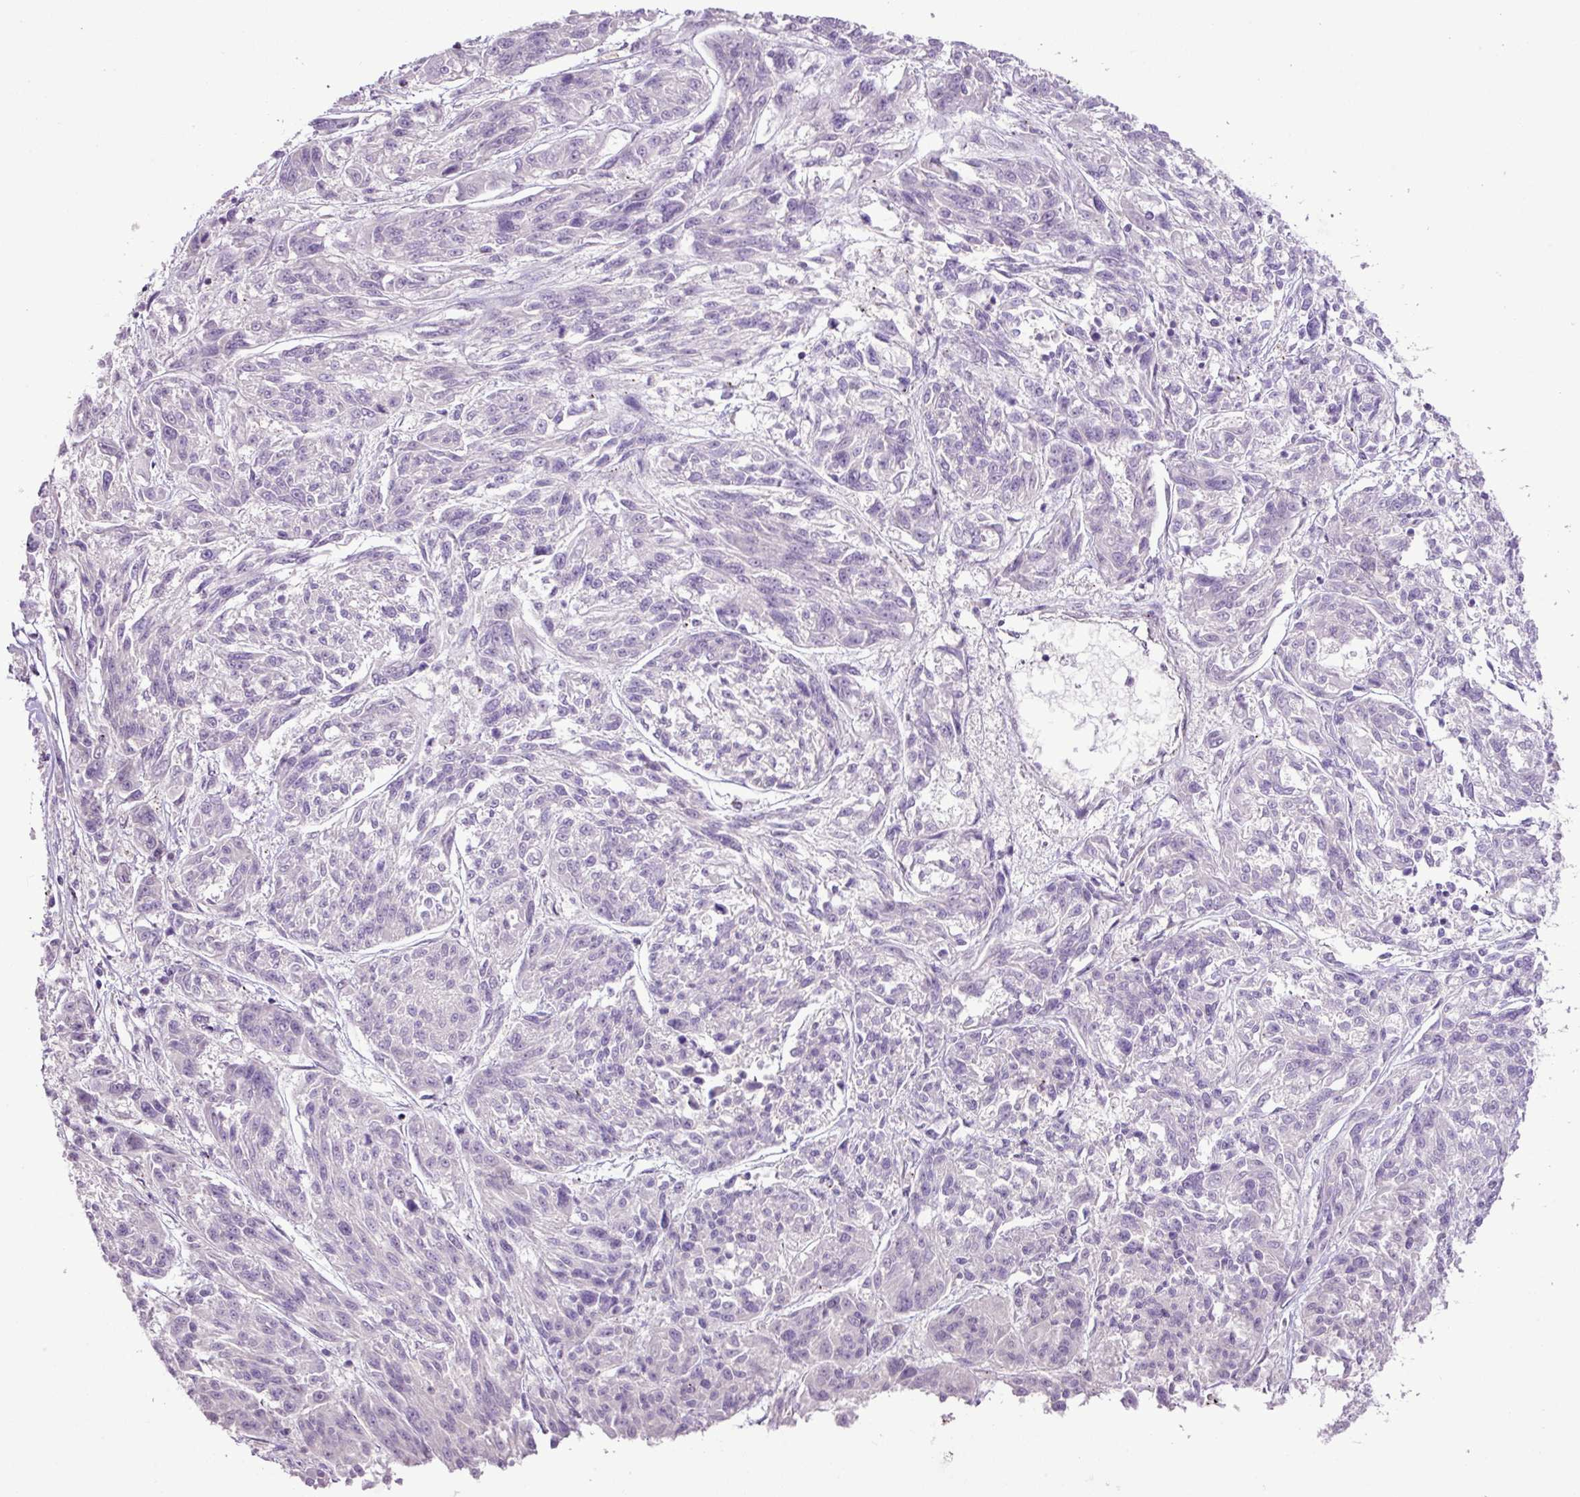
{"staining": {"intensity": "negative", "quantity": "none", "location": "none"}, "tissue": "melanoma", "cell_type": "Tumor cells", "image_type": "cancer", "snomed": [{"axis": "morphology", "description": "Malignant melanoma, NOS"}, {"axis": "topography", "description": "Skin"}], "caption": "Immunohistochemistry image of neoplastic tissue: melanoma stained with DAB displays no significant protein staining in tumor cells. Brightfield microscopy of immunohistochemistry (IHC) stained with DAB (3,3'-diaminobenzidine) (brown) and hematoxylin (blue), captured at high magnification.", "gene": "DNAJB13", "patient": {"sex": "male", "age": 53}}